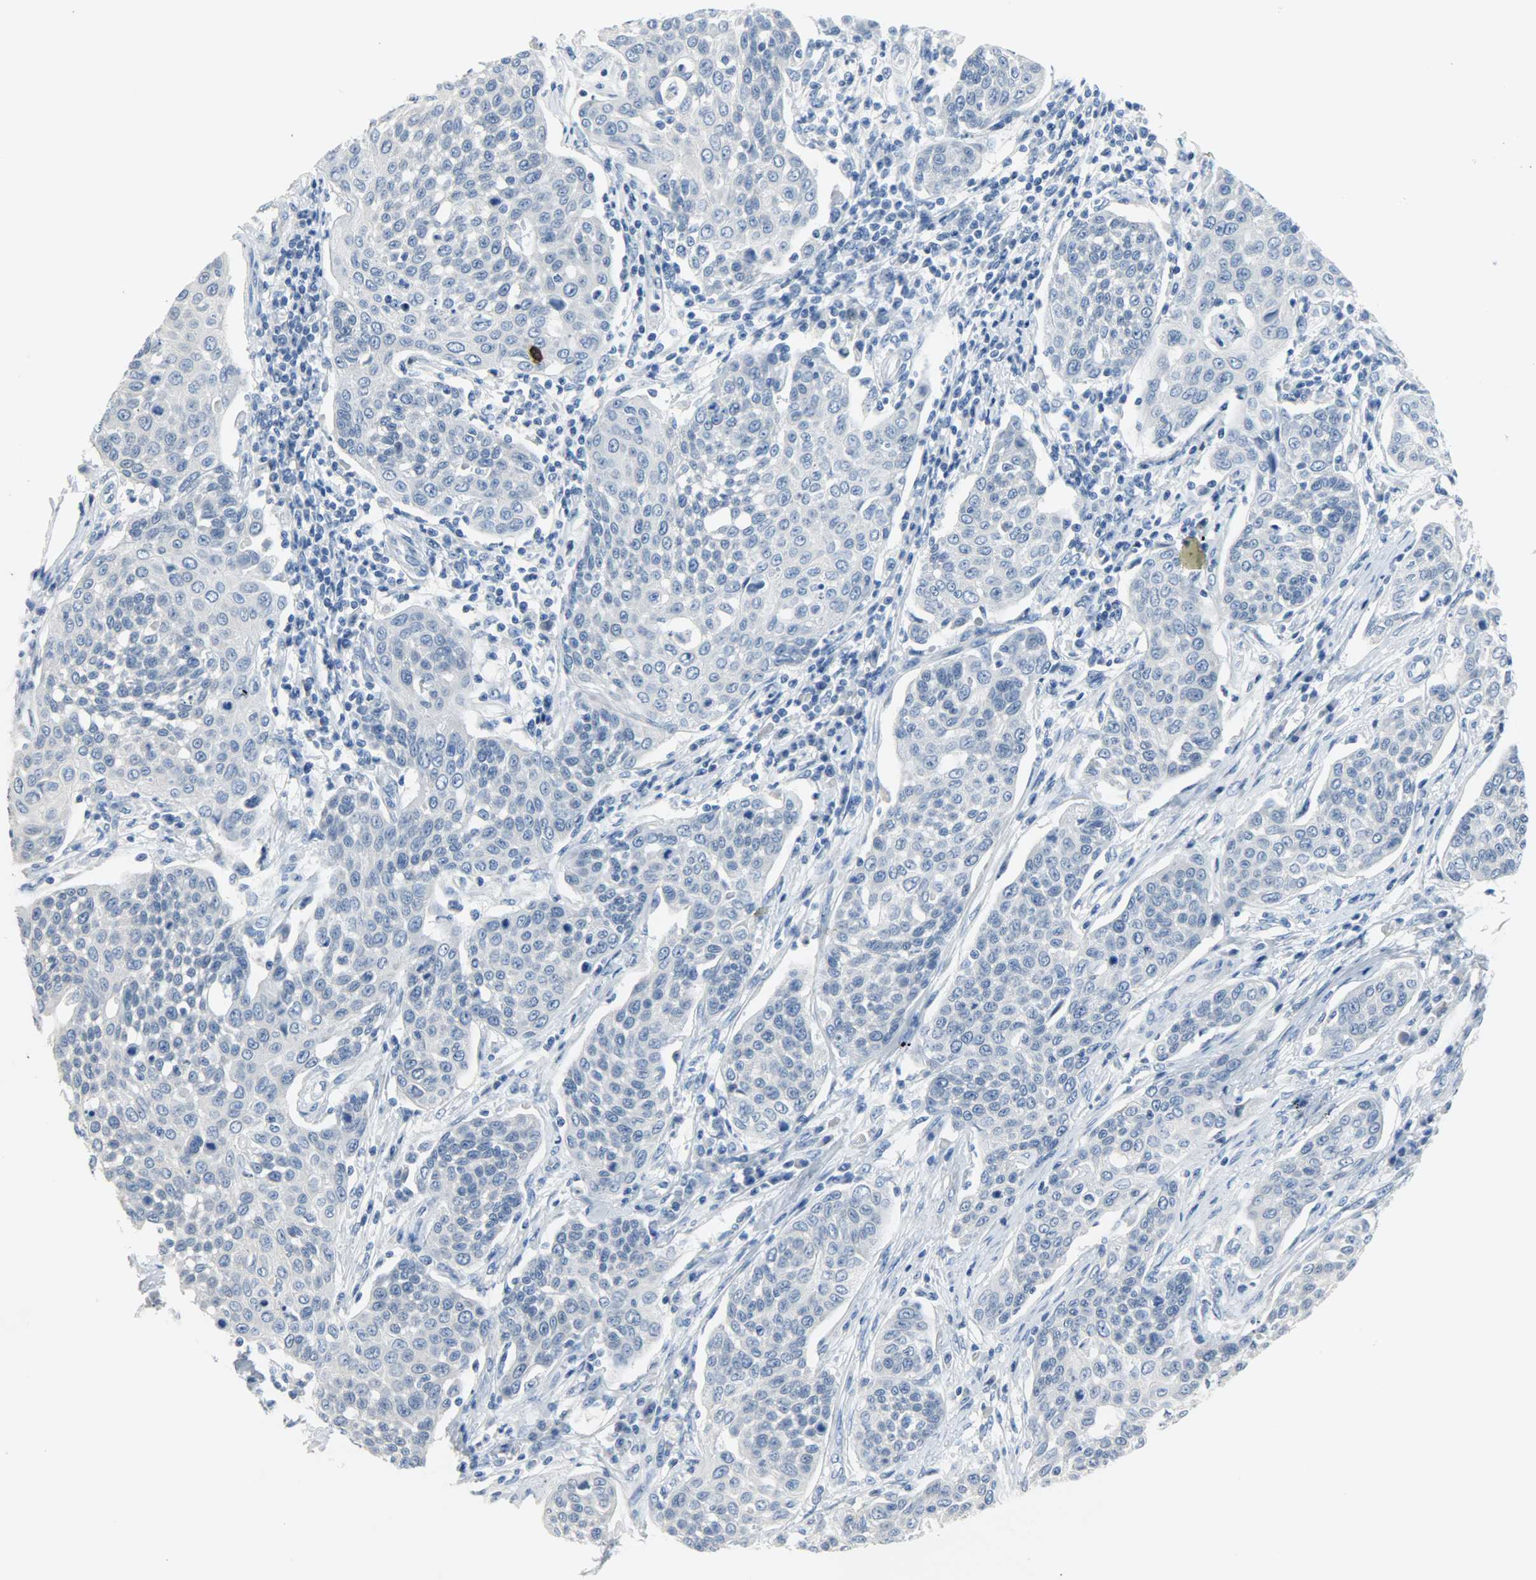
{"staining": {"intensity": "negative", "quantity": "none", "location": "none"}, "tissue": "cervical cancer", "cell_type": "Tumor cells", "image_type": "cancer", "snomed": [{"axis": "morphology", "description": "Squamous cell carcinoma, NOS"}, {"axis": "topography", "description": "Cervix"}], "caption": "There is no significant positivity in tumor cells of cervical cancer.", "gene": "CEBPE", "patient": {"sex": "female", "age": 34}}